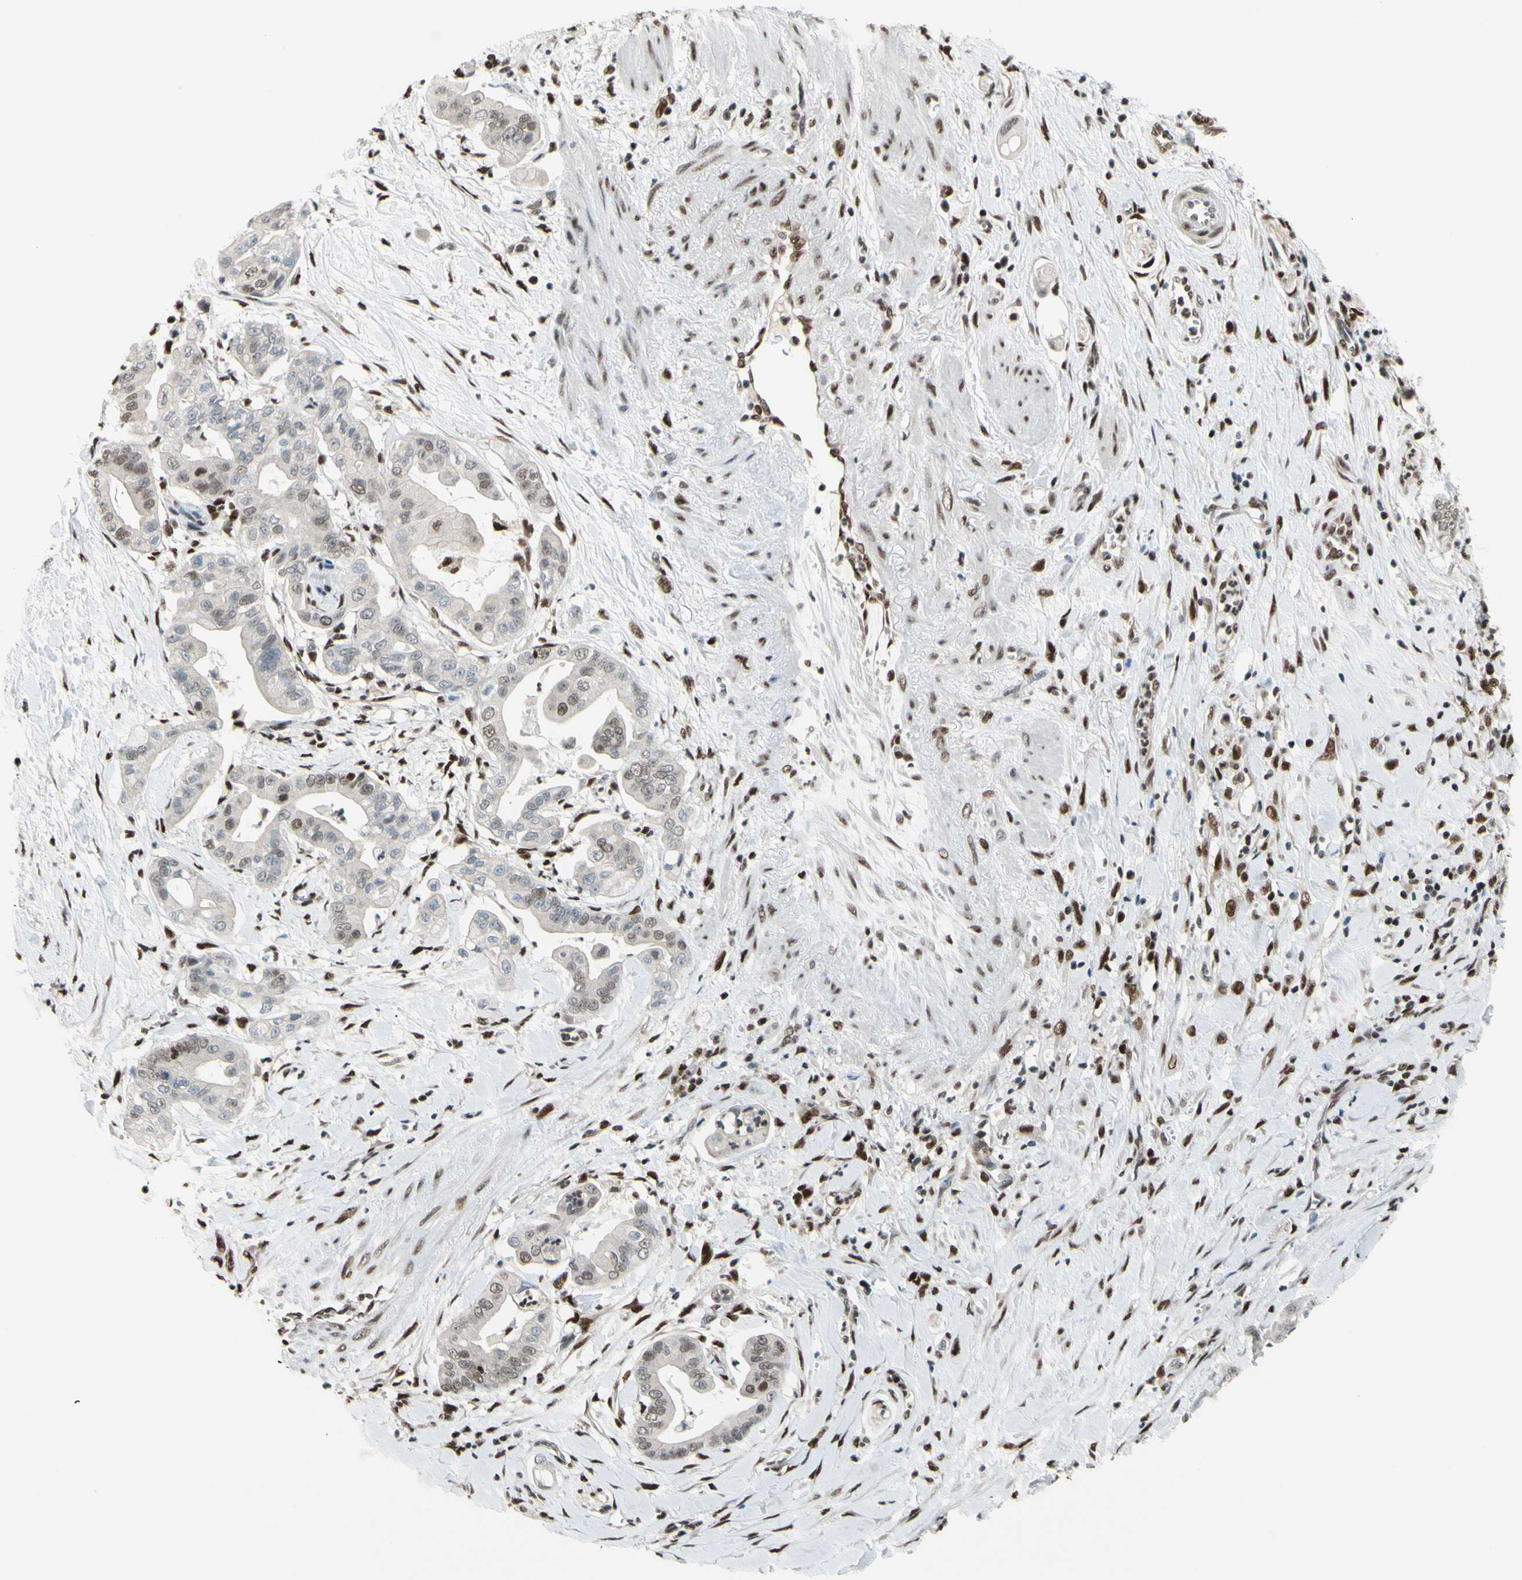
{"staining": {"intensity": "weak", "quantity": ">75%", "location": "cytoplasmic/membranous,nuclear"}, "tissue": "pancreatic cancer", "cell_type": "Tumor cells", "image_type": "cancer", "snomed": [{"axis": "morphology", "description": "Adenocarcinoma, NOS"}, {"axis": "topography", "description": "Pancreas"}], "caption": "A photomicrograph of pancreatic adenocarcinoma stained for a protein demonstrates weak cytoplasmic/membranous and nuclear brown staining in tumor cells.", "gene": "FKBP5", "patient": {"sex": "female", "age": 75}}